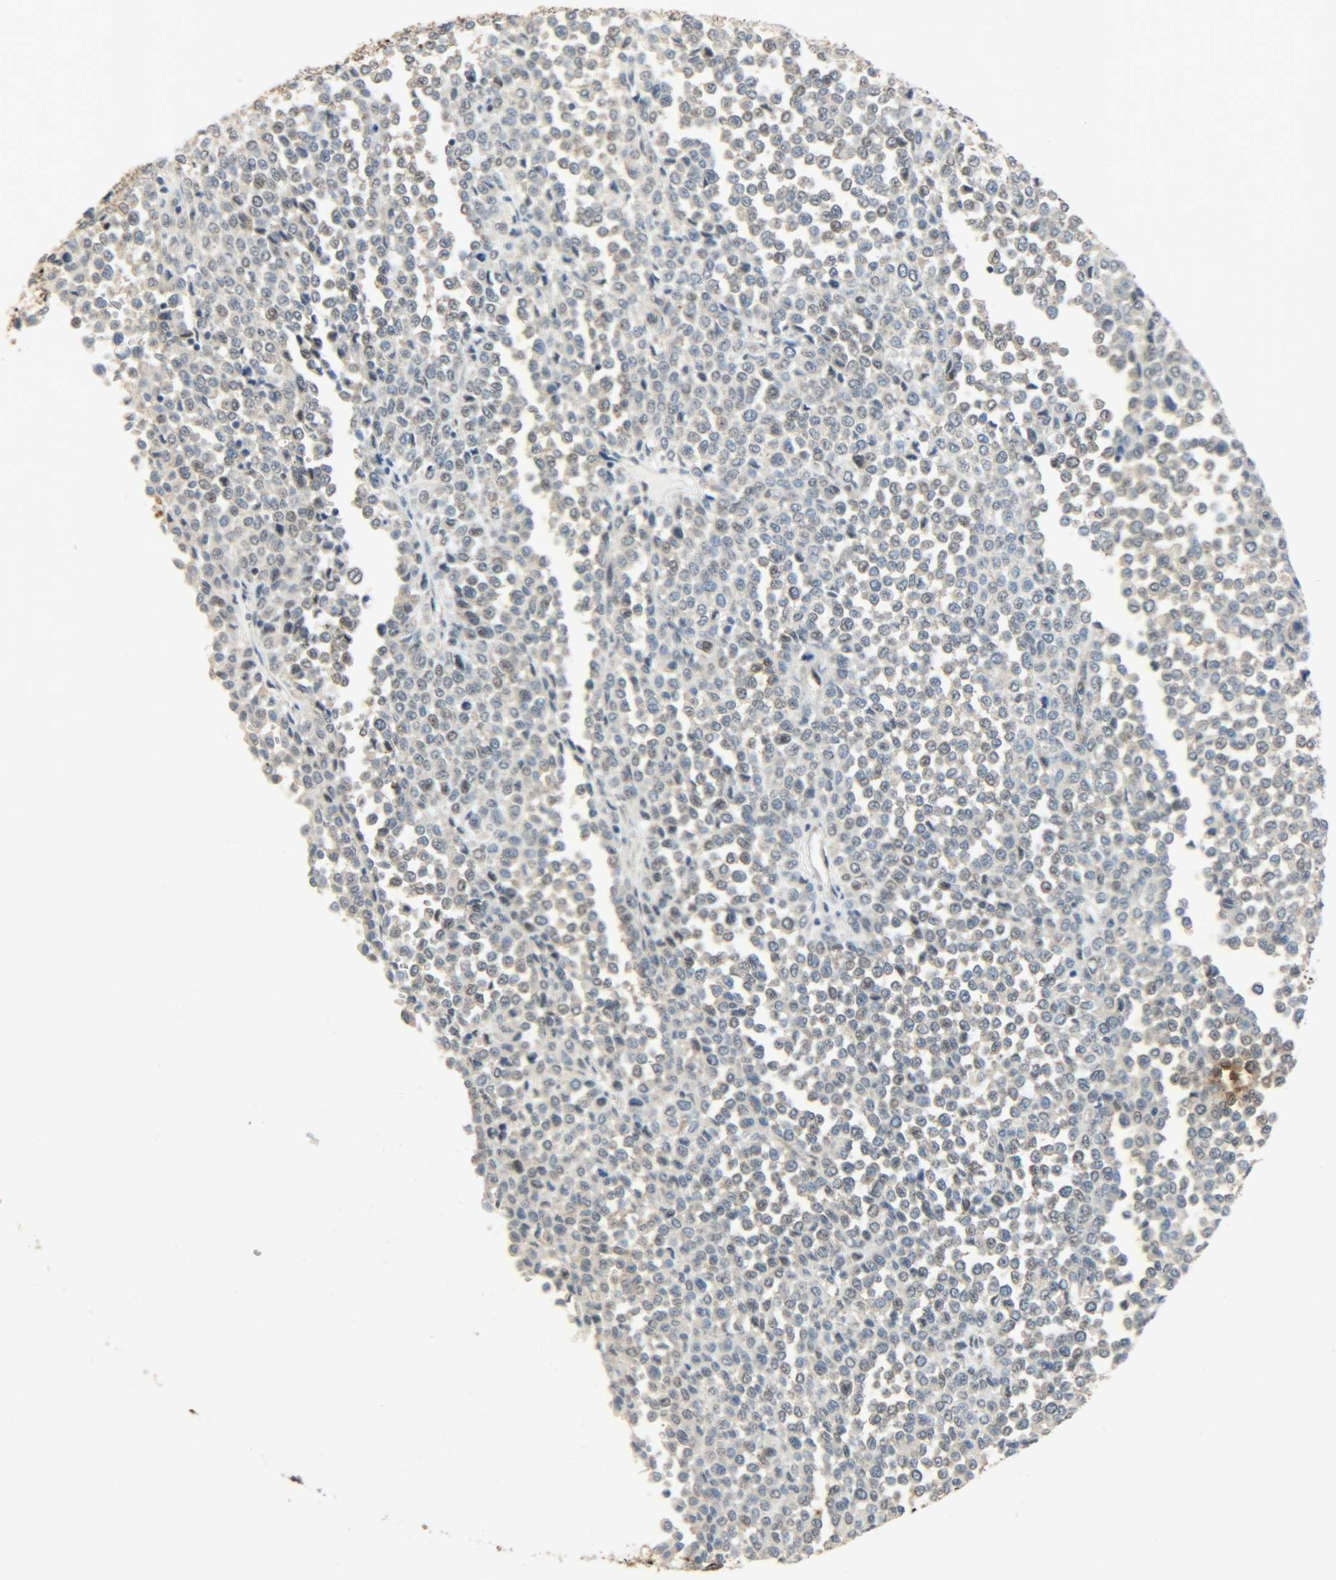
{"staining": {"intensity": "weak", "quantity": "25%-75%", "location": "cytoplasmic/membranous"}, "tissue": "melanoma", "cell_type": "Tumor cells", "image_type": "cancer", "snomed": [{"axis": "morphology", "description": "Malignant melanoma, Metastatic site"}, {"axis": "topography", "description": "Pancreas"}], "caption": "Tumor cells reveal low levels of weak cytoplasmic/membranous staining in about 25%-75% of cells in malignant melanoma (metastatic site).", "gene": "GIT2", "patient": {"sex": "female", "age": 30}}